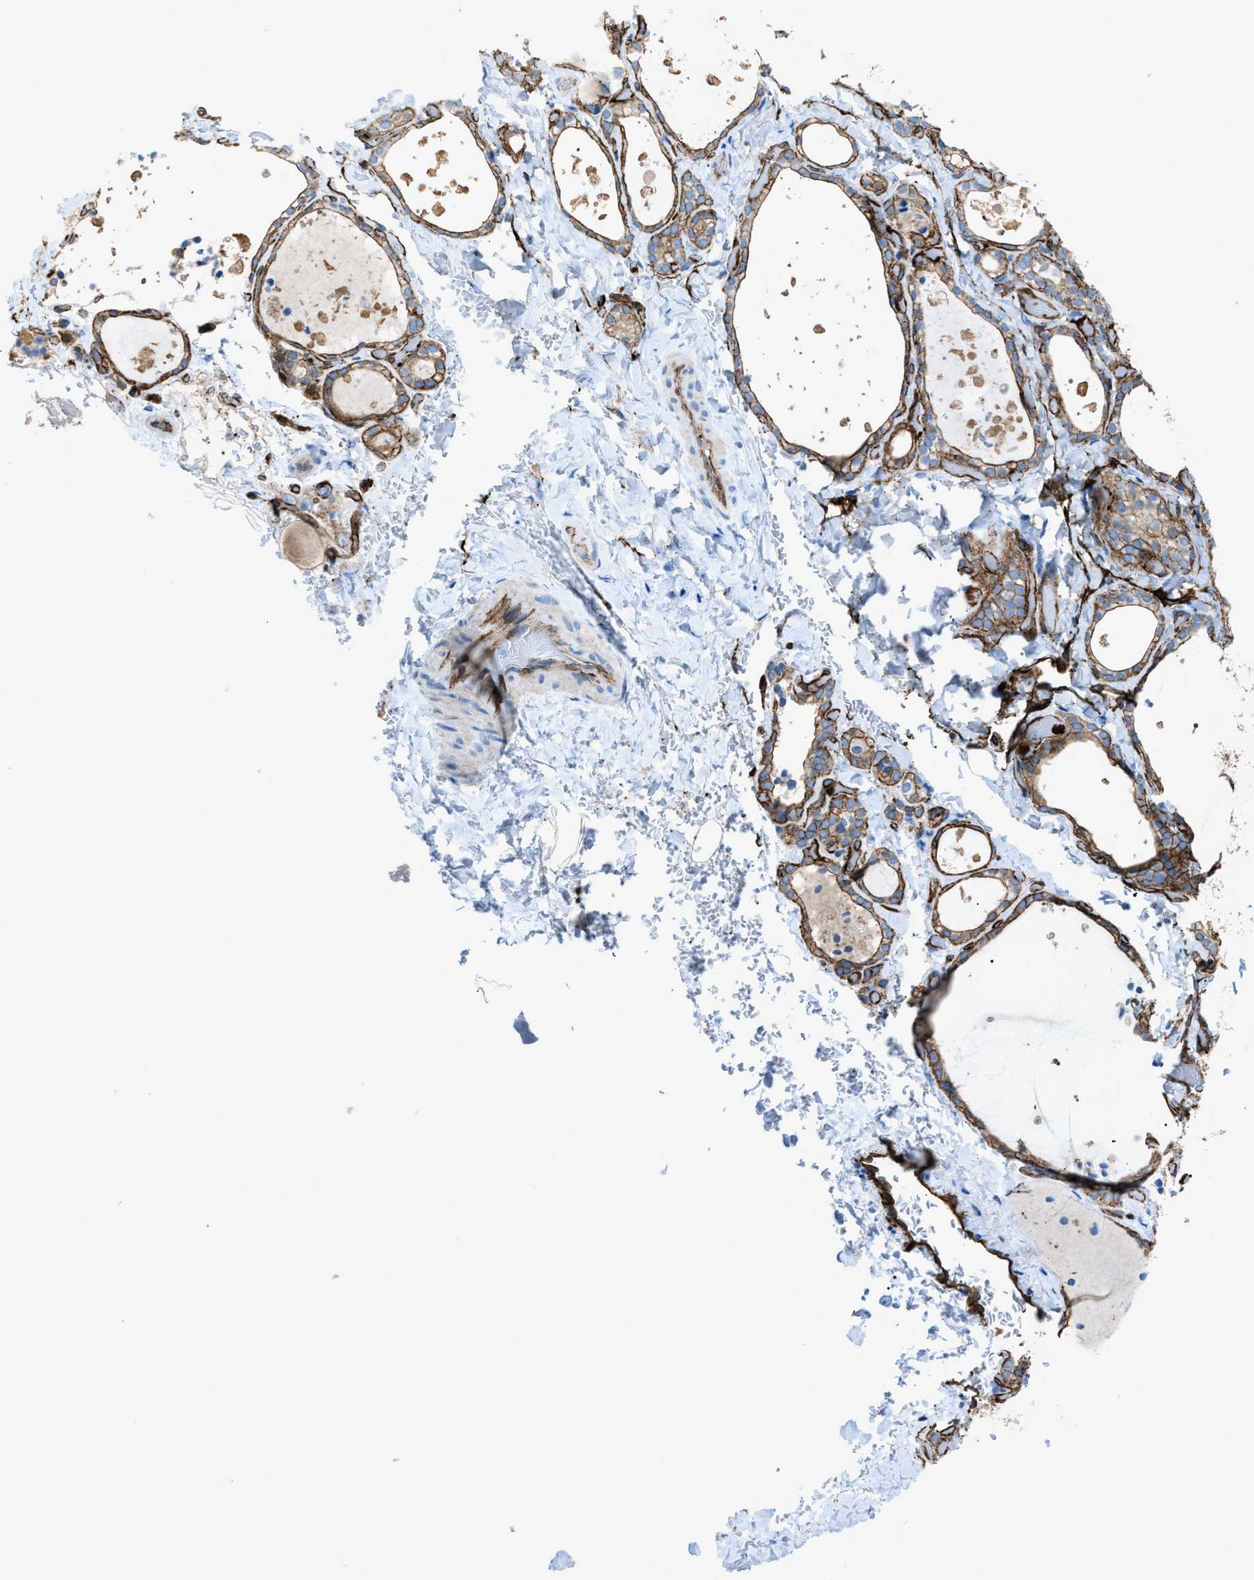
{"staining": {"intensity": "moderate", "quantity": ">75%", "location": "cytoplasmic/membranous"}, "tissue": "thyroid gland", "cell_type": "Glandular cells", "image_type": "normal", "snomed": [{"axis": "morphology", "description": "Normal tissue, NOS"}, {"axis": "topography", "description": "Thyroid gland"}], "caption": "Benign thyroid gland exhibits moderate cytoplasmic/membranous positivity in approximately >75% of glandular cells, visualized by immunohistochemistry.", "gene": "SLC22A15", "patient": {"sex": "female", "age": 44}}